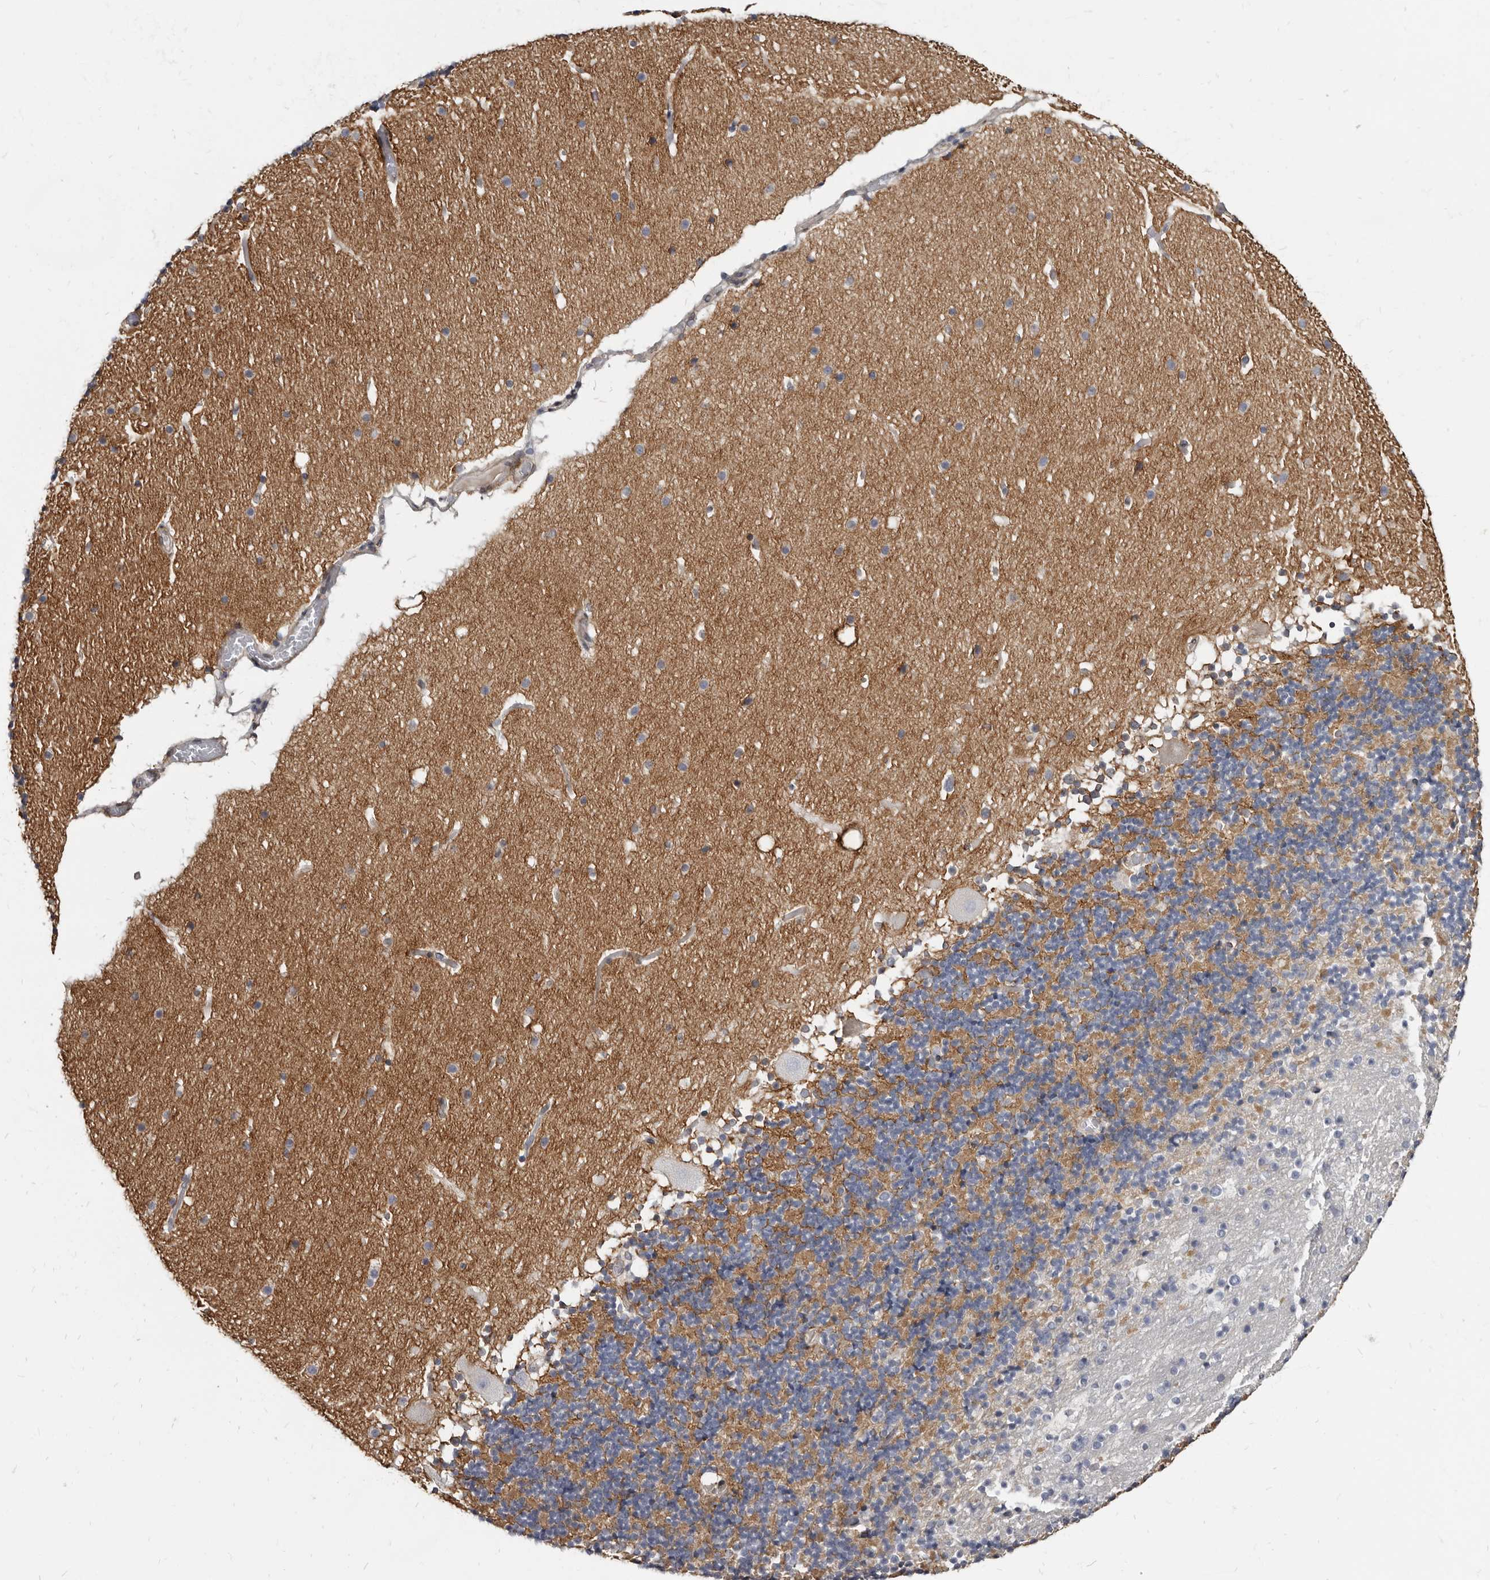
{"staining": {"intensity": "negative", "quantity": "none", "location": "none"}, "tissue": "cerebellum", "cell_type": "Cells in granular layer", "image_type": "normal", "snomed": [{"axis": "morphology", "description": "Normal tissue, NOS"}, {"axis": "topography", "description": "Cerebellum"}], "caption": "An immunohistochemistry (IHC) image of unremarkable cerebellum is shown. There is no staining in cells in granular layer of cerebellum.", "gene": "MRGPRF", "patient": {"sex": "male", "age": 57}}